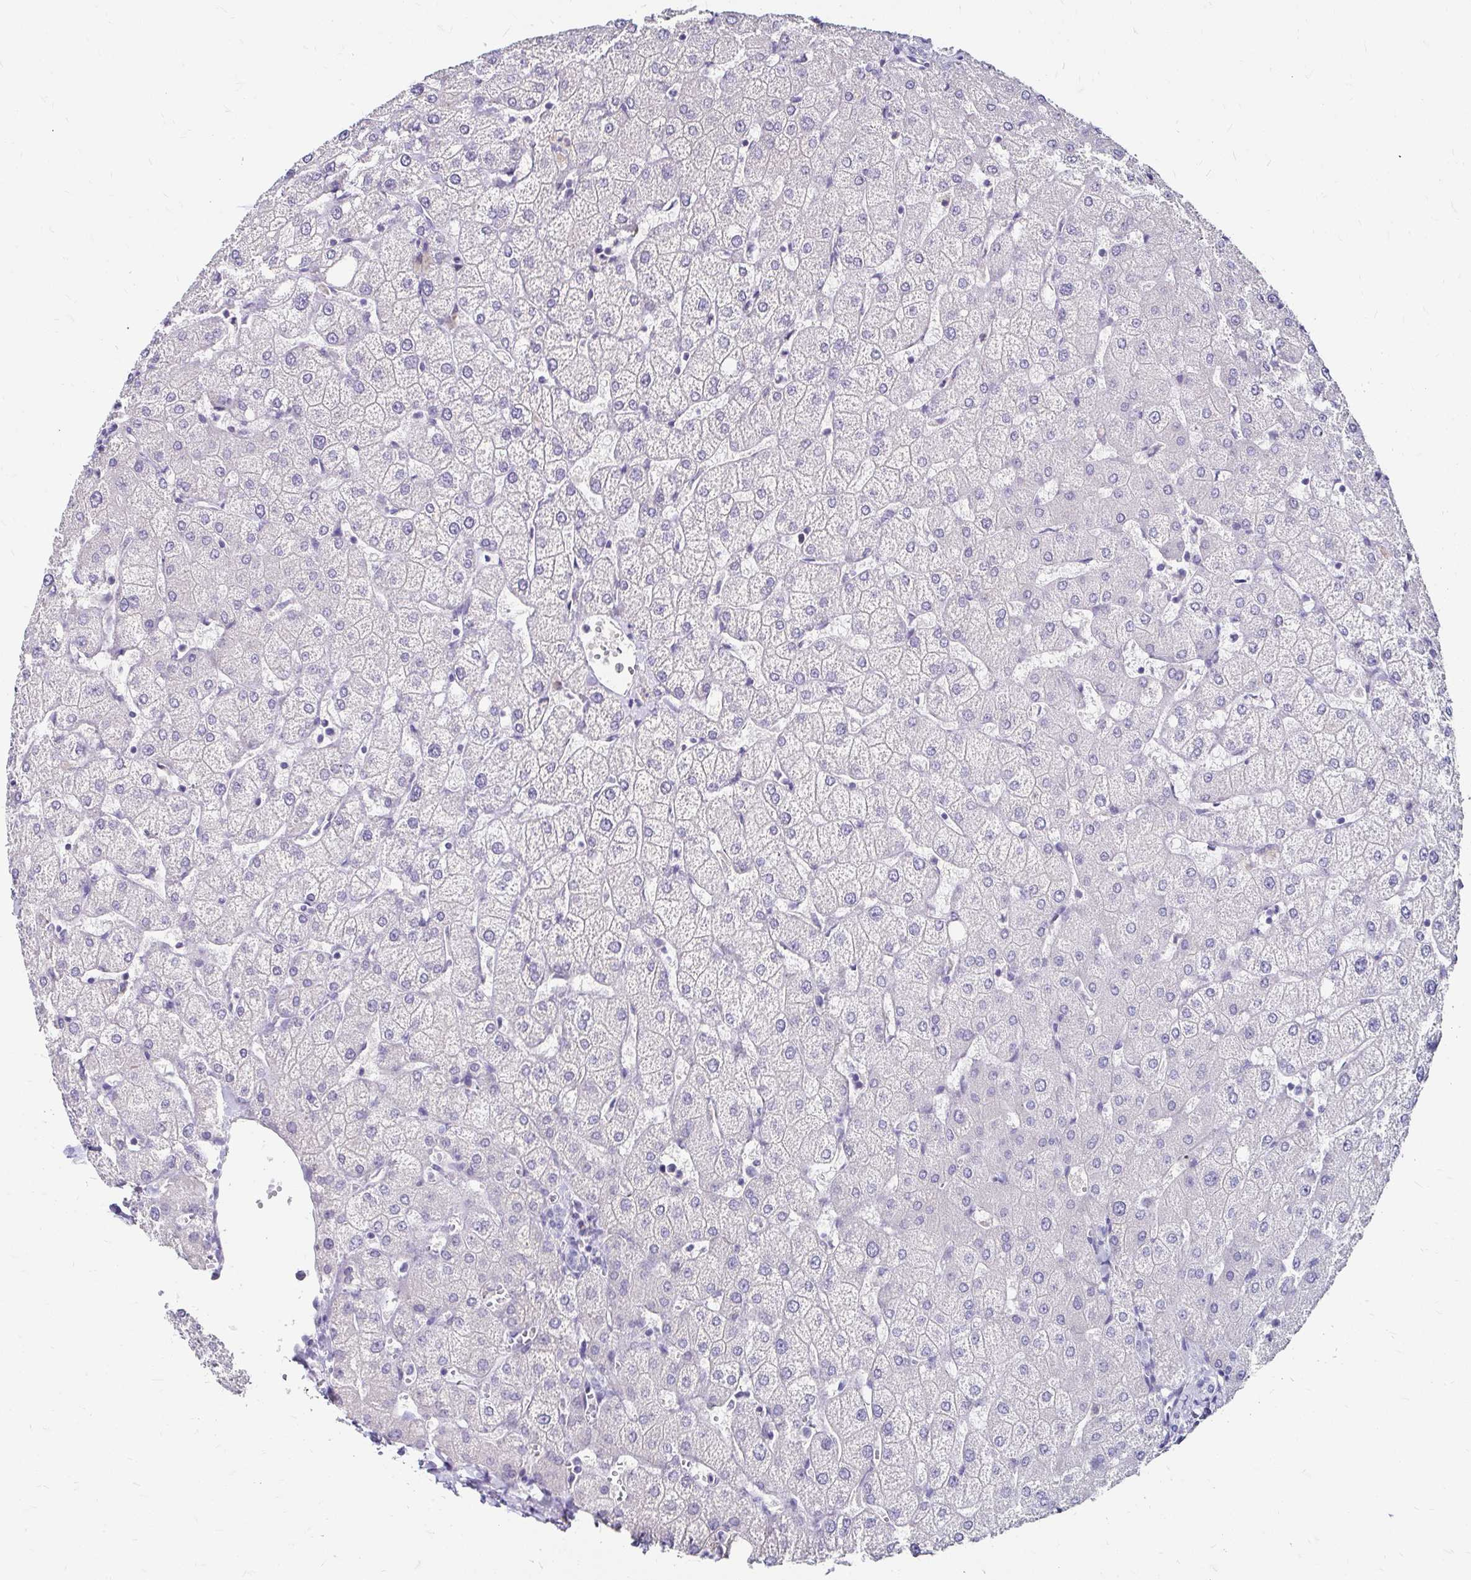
{"staining": {"intensity": "negative", "quantity": "none", "location": "none"}, "tissue": "liver", "cell_type": "Cholangiocytes", "image_type": "normal", "snomed": [{"axis": "morphology", "description": "Normal tissue, NOS"}, {"axis": "topography", "description": "Liver"}], "caption": "Immunohistochemical staining of normal liver reveals no significant expression in cholangiocytes.", "gene": "SCG3", "patient": {"sex": "female", "age": 54}}